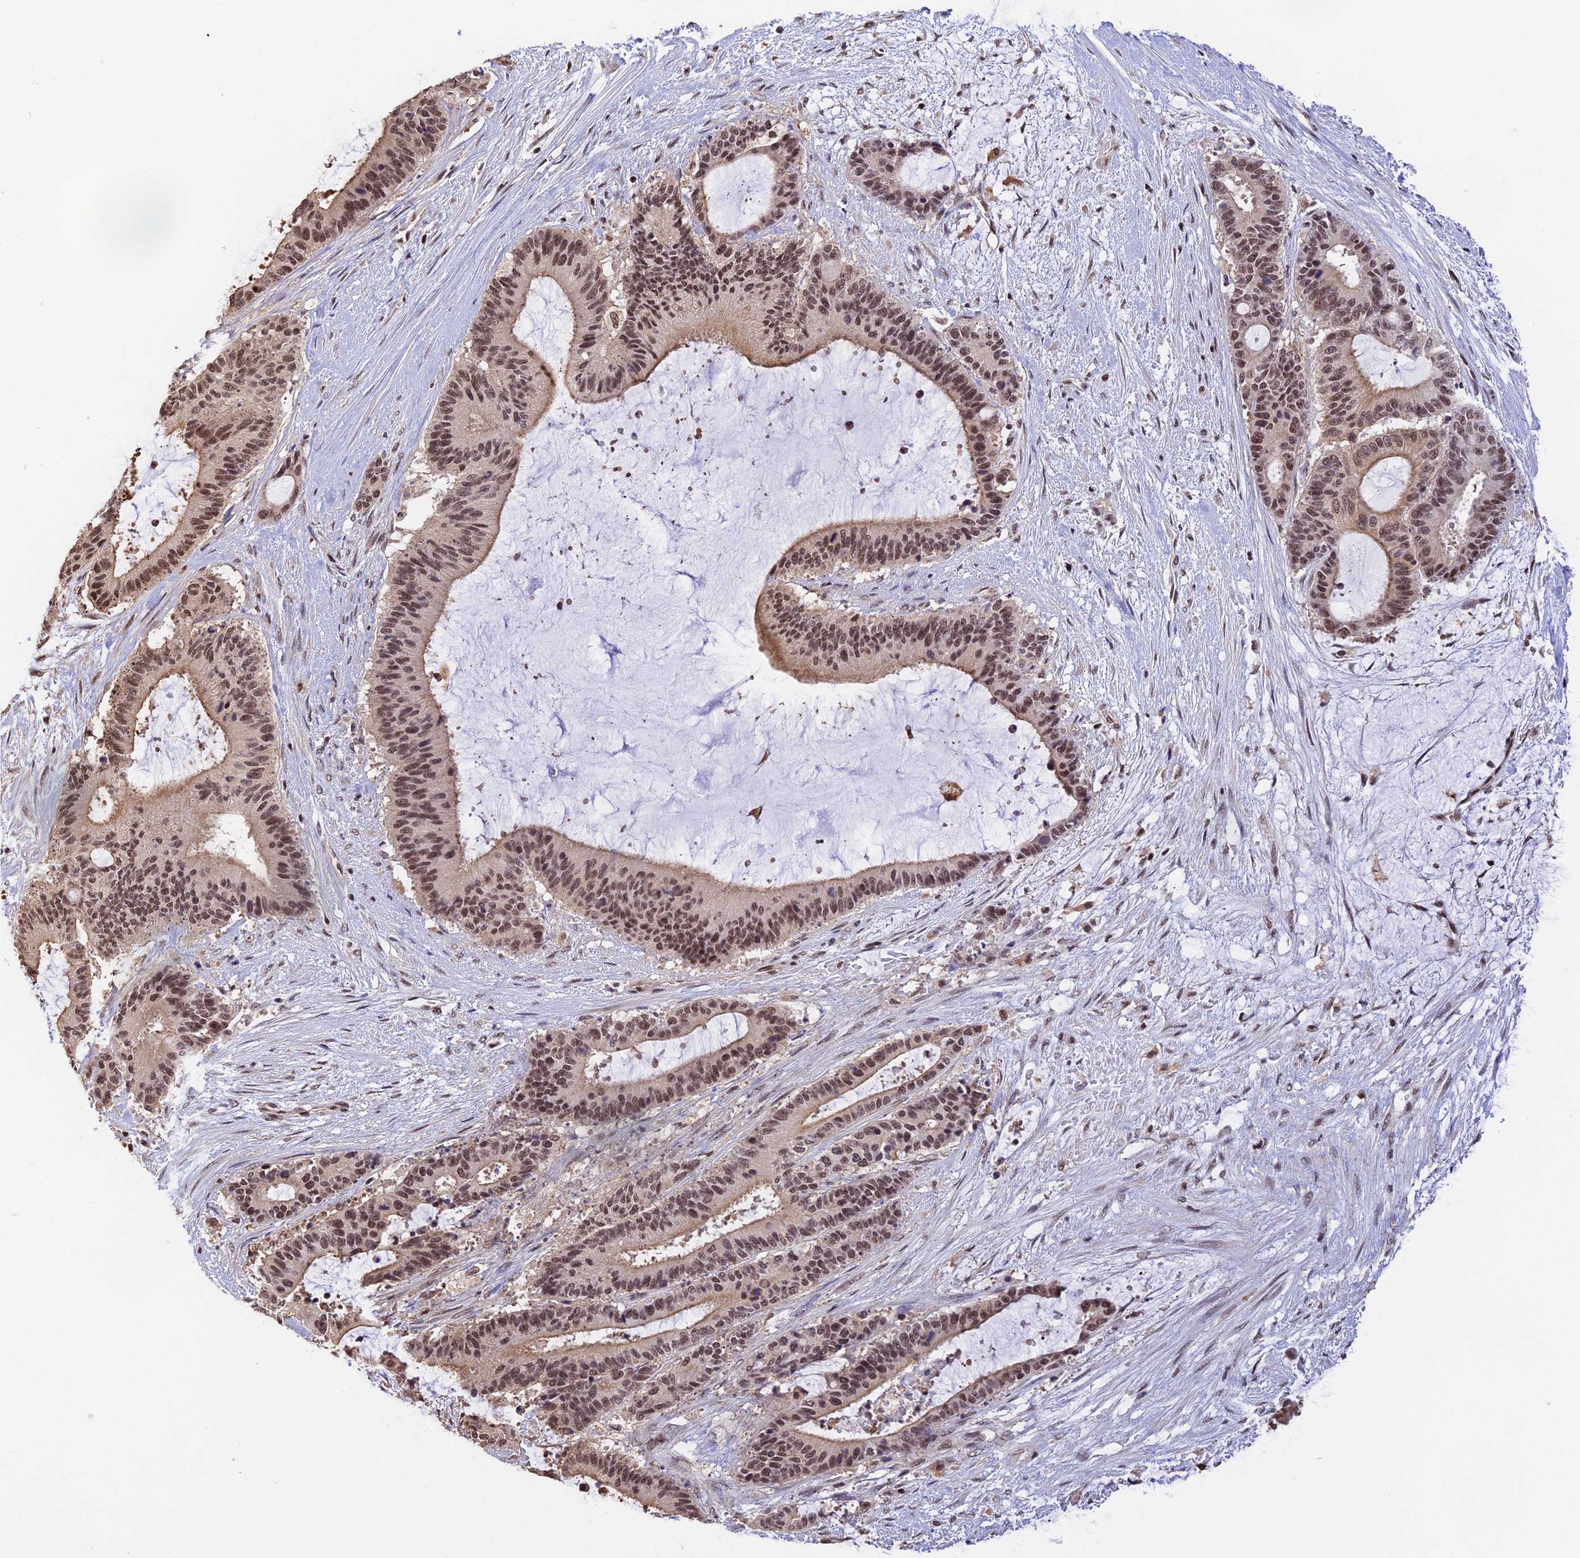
{"staining": {"intensity": "moderate", "quantity": ">75%", "location": "nuclear"}, "tissue": "liver cancer", "cell_type": "Tumor cells", "image_type": "cancer", "snomed": [{"axis": "morphology", "description": "Normal tissue, NOS"}, {"axis": "morphology", "description": "Cholangiocarcinoma"}, {"axis": "topography", "description": "Liver"}, {"axis": "topography", "description": "Peripheral nerve tissue"}], "caption": "Liver cancer (cholangiocarcinoma) stained with a protein marker displays moderate staining in tumor cells.", "gene": "THAP11", "patient": {"sex": "female", "age": 73}}